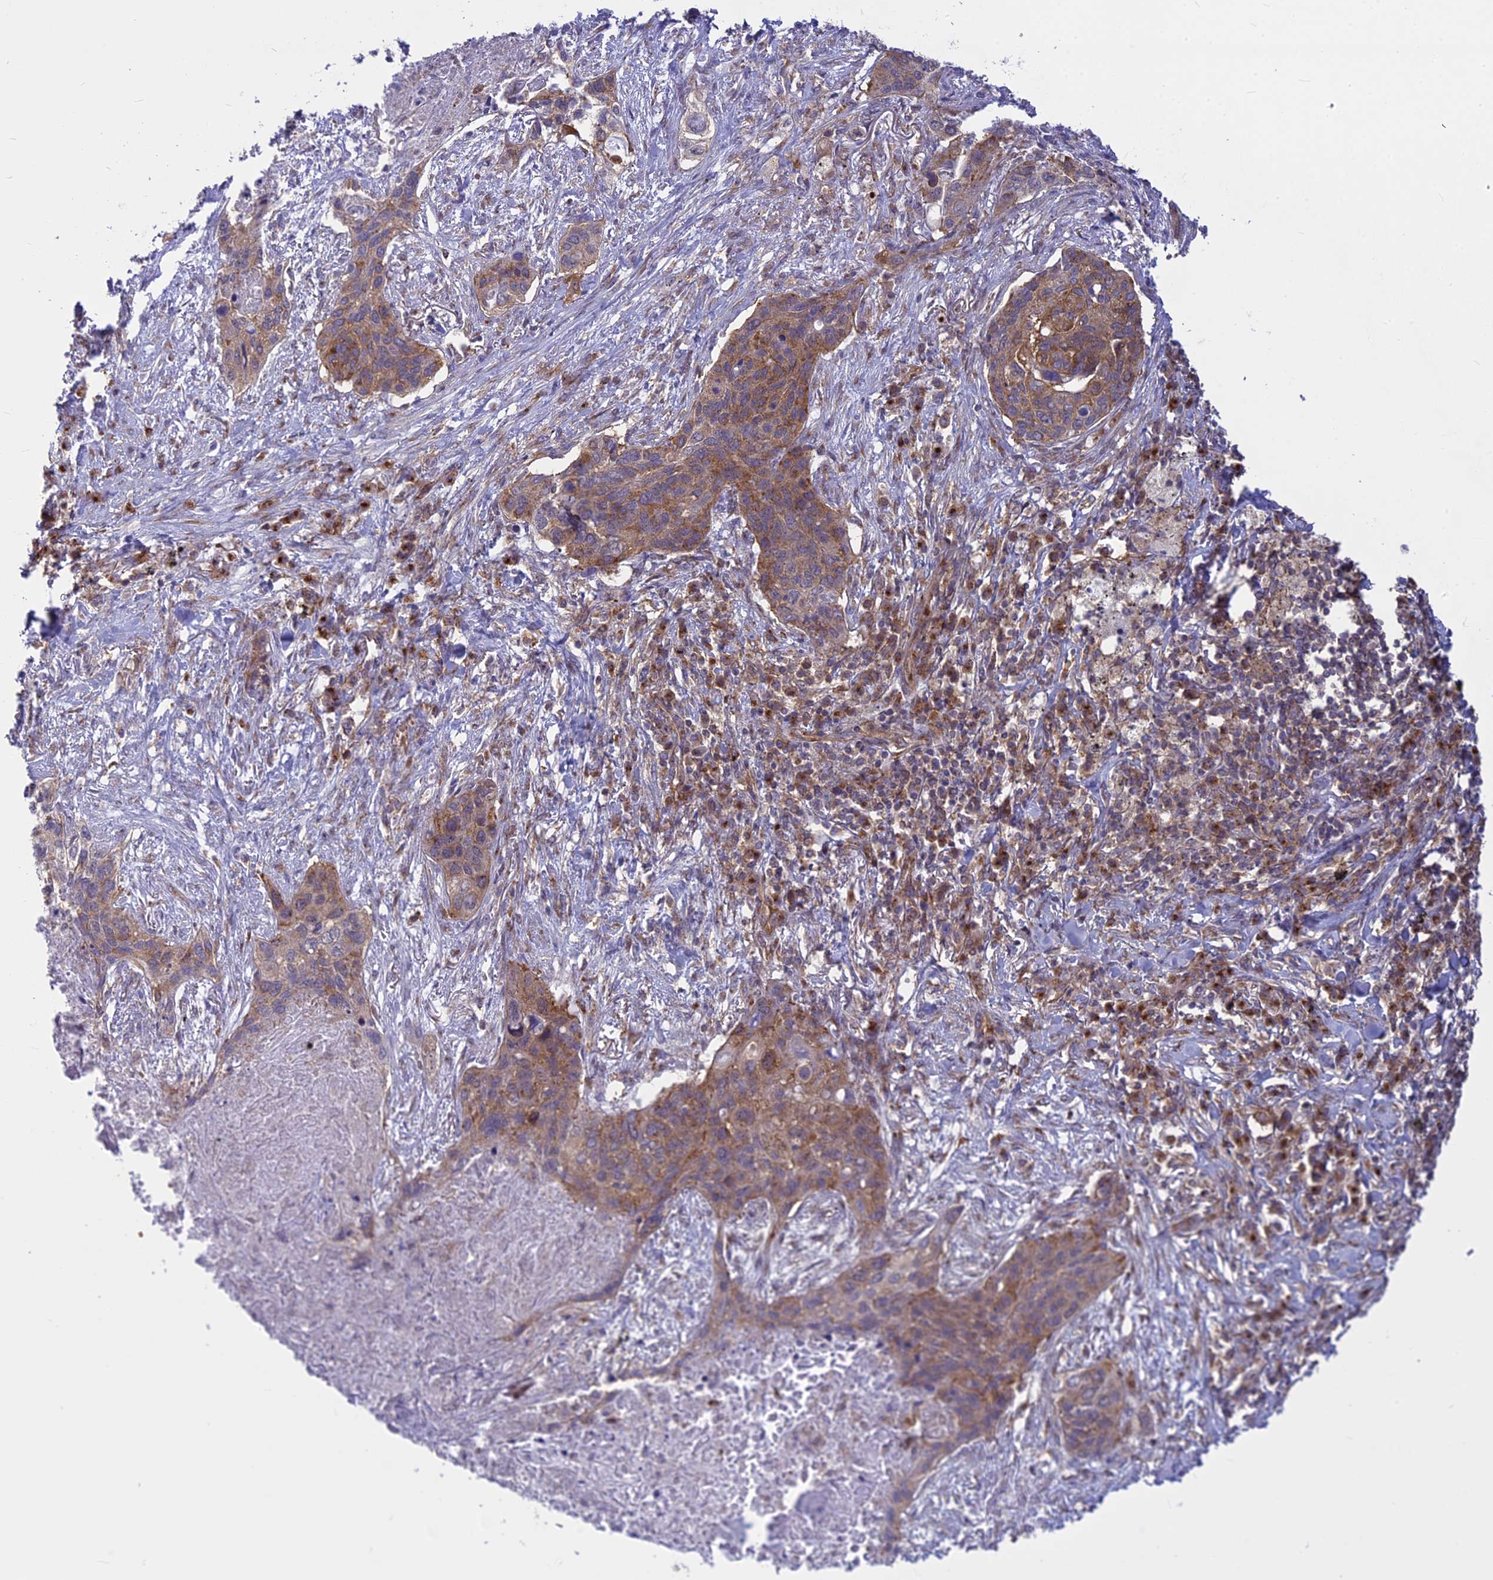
{"staining": {"intensity": "moderate", "quantity": ">75%", "location": "cytoplasmic/membranous"}, "tissue": "lung cancer", "cell_type": "Tumor cells", "image_type": "cancer", "snomed": [{"axis": "morphology", "description": "Squamous cell carcinoma, NOS"}, {"axis": "topography", "description": "Lung"}], "caption": "A brown stain highlights moderate cytoplasmic/membranous expression of a protein in human lung cancer (squamous cell carcinoma) tumor cells. (DAB (3,3'-diaminobenzidine) IHC with brightfield microscopy, high magnification).", "gene": "CLINT1", "patient": {"sex": "female", "age": 63}}